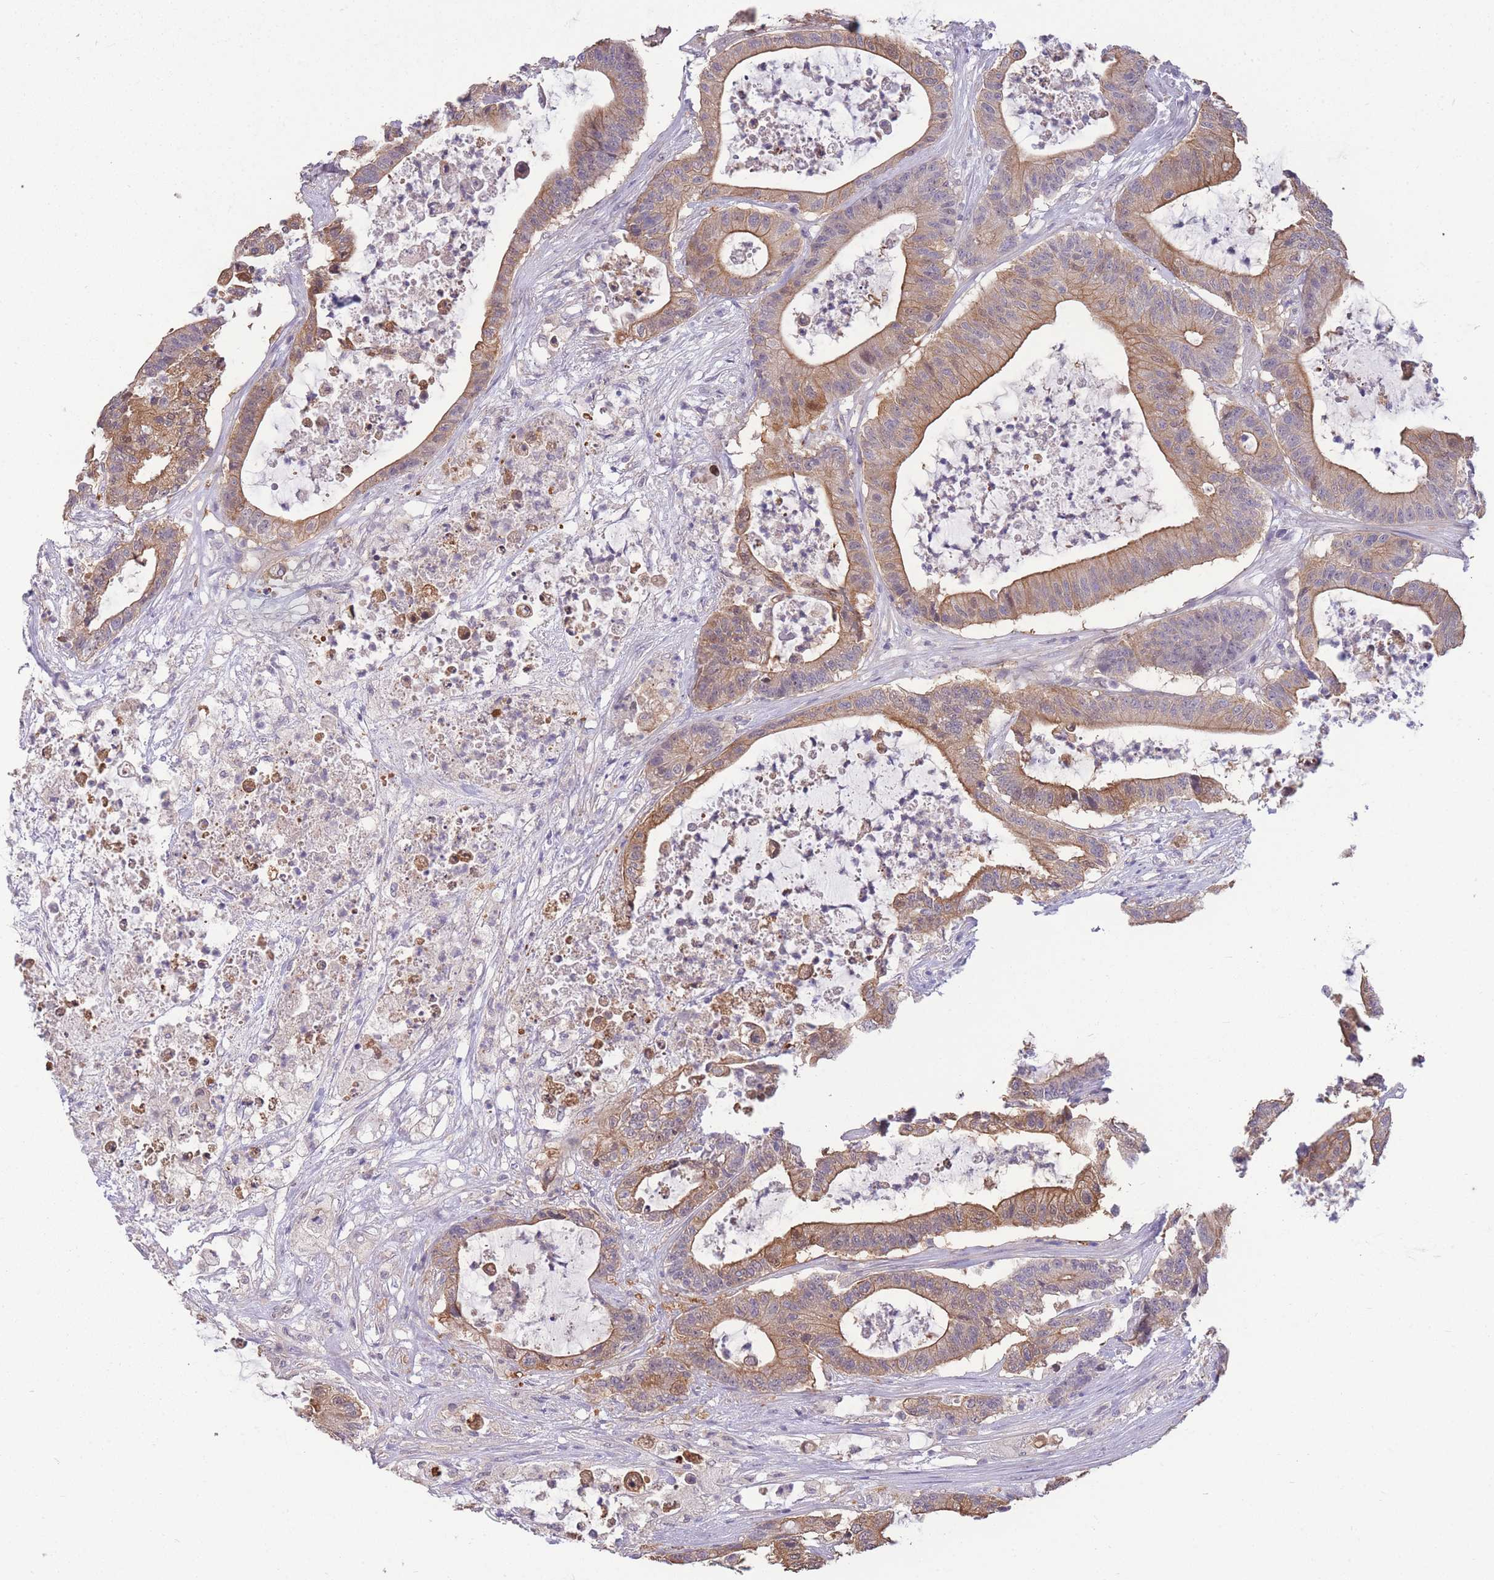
{"staining": {"intensity": "moderate", "quantity": ">75%", "location": "cytoplasmic/membranous"}, "tissue": "colorectal cancer", "cell_type": "Tumor cells", "image_type": "cancer", "snomed": [{"axis": "morphology", "description": "Adenocarcinoma, NOS"}, {"axis": "topography", "description": "Colon"}], "caption": "High-magnification brightfield microscopy of colorectal adenocarcinoma stained with DAB (brown) and counterstained with hematoxylin (blue). tumor cells exhibit moderate cytoplasmic/membranous positivity is identified in about>75% of cells.", "gene": "SMC6", "patient": {"sex": "female", "age": 84}}